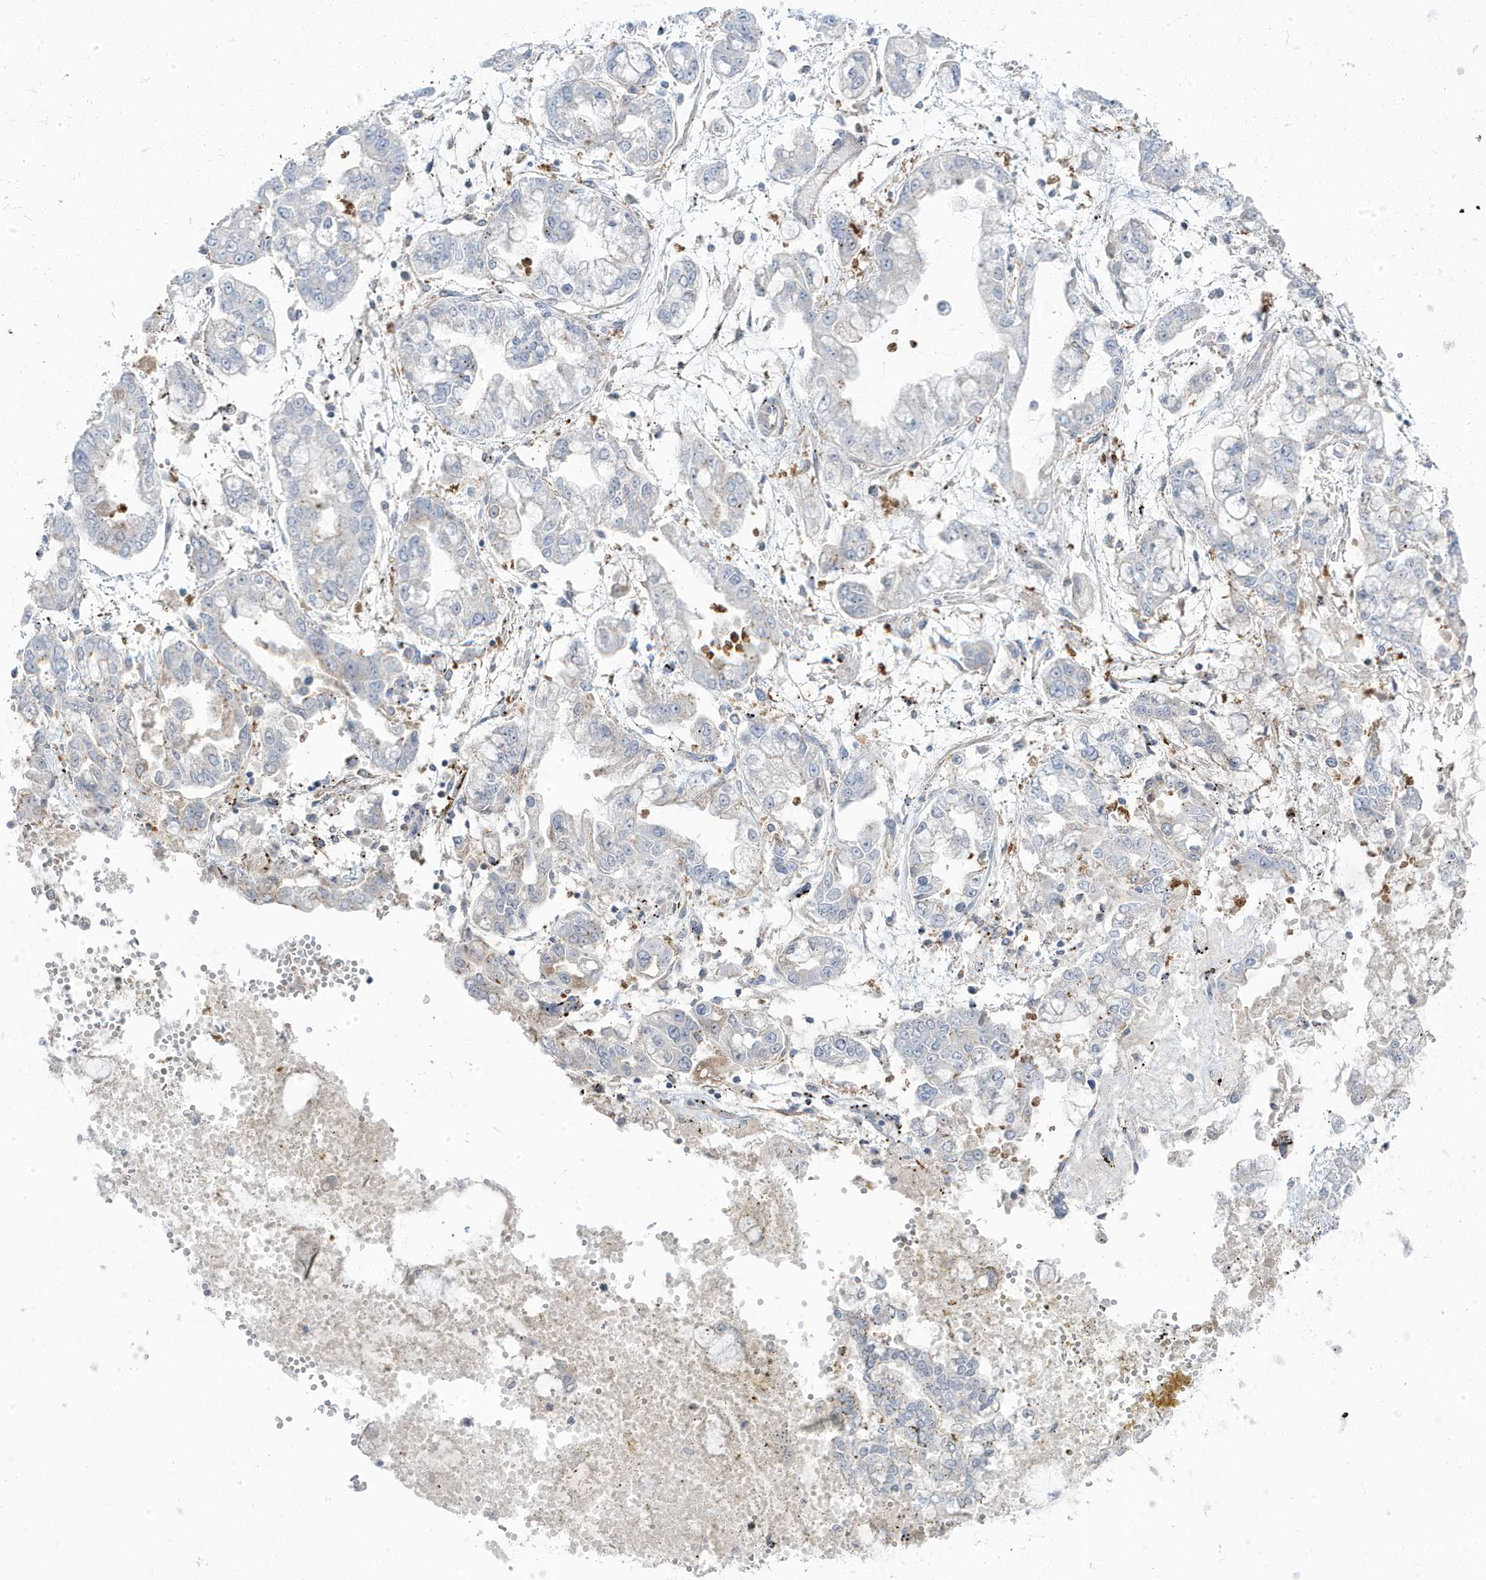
{"staining": {"intensity": "negative", "quantity": "none", "location": "none"}, "tissue": "stomach cancer", "cell_type": "Tumor cells", "image_type": "cancer", "snomed": [{"axis": "morphology", "description": "Normal tissue, NOS"}, {"axis": "morphology", "description": "Adenocarcinoma, NOS"}, {"axis": "topography", "description": "Stomach, upper"}, {"axis": "topography", "description": "Stomach"}], "caption": "Immunohistochemistry image of stomach cancer stained for a protein (brown), which exhibits no positivity in tumor cells. (DAB (3,3'-diaminobenzidine) IHC with hematoxylin counter stain).", "gene": "STAM", "patient": {"sex": "male", "age": 76}}